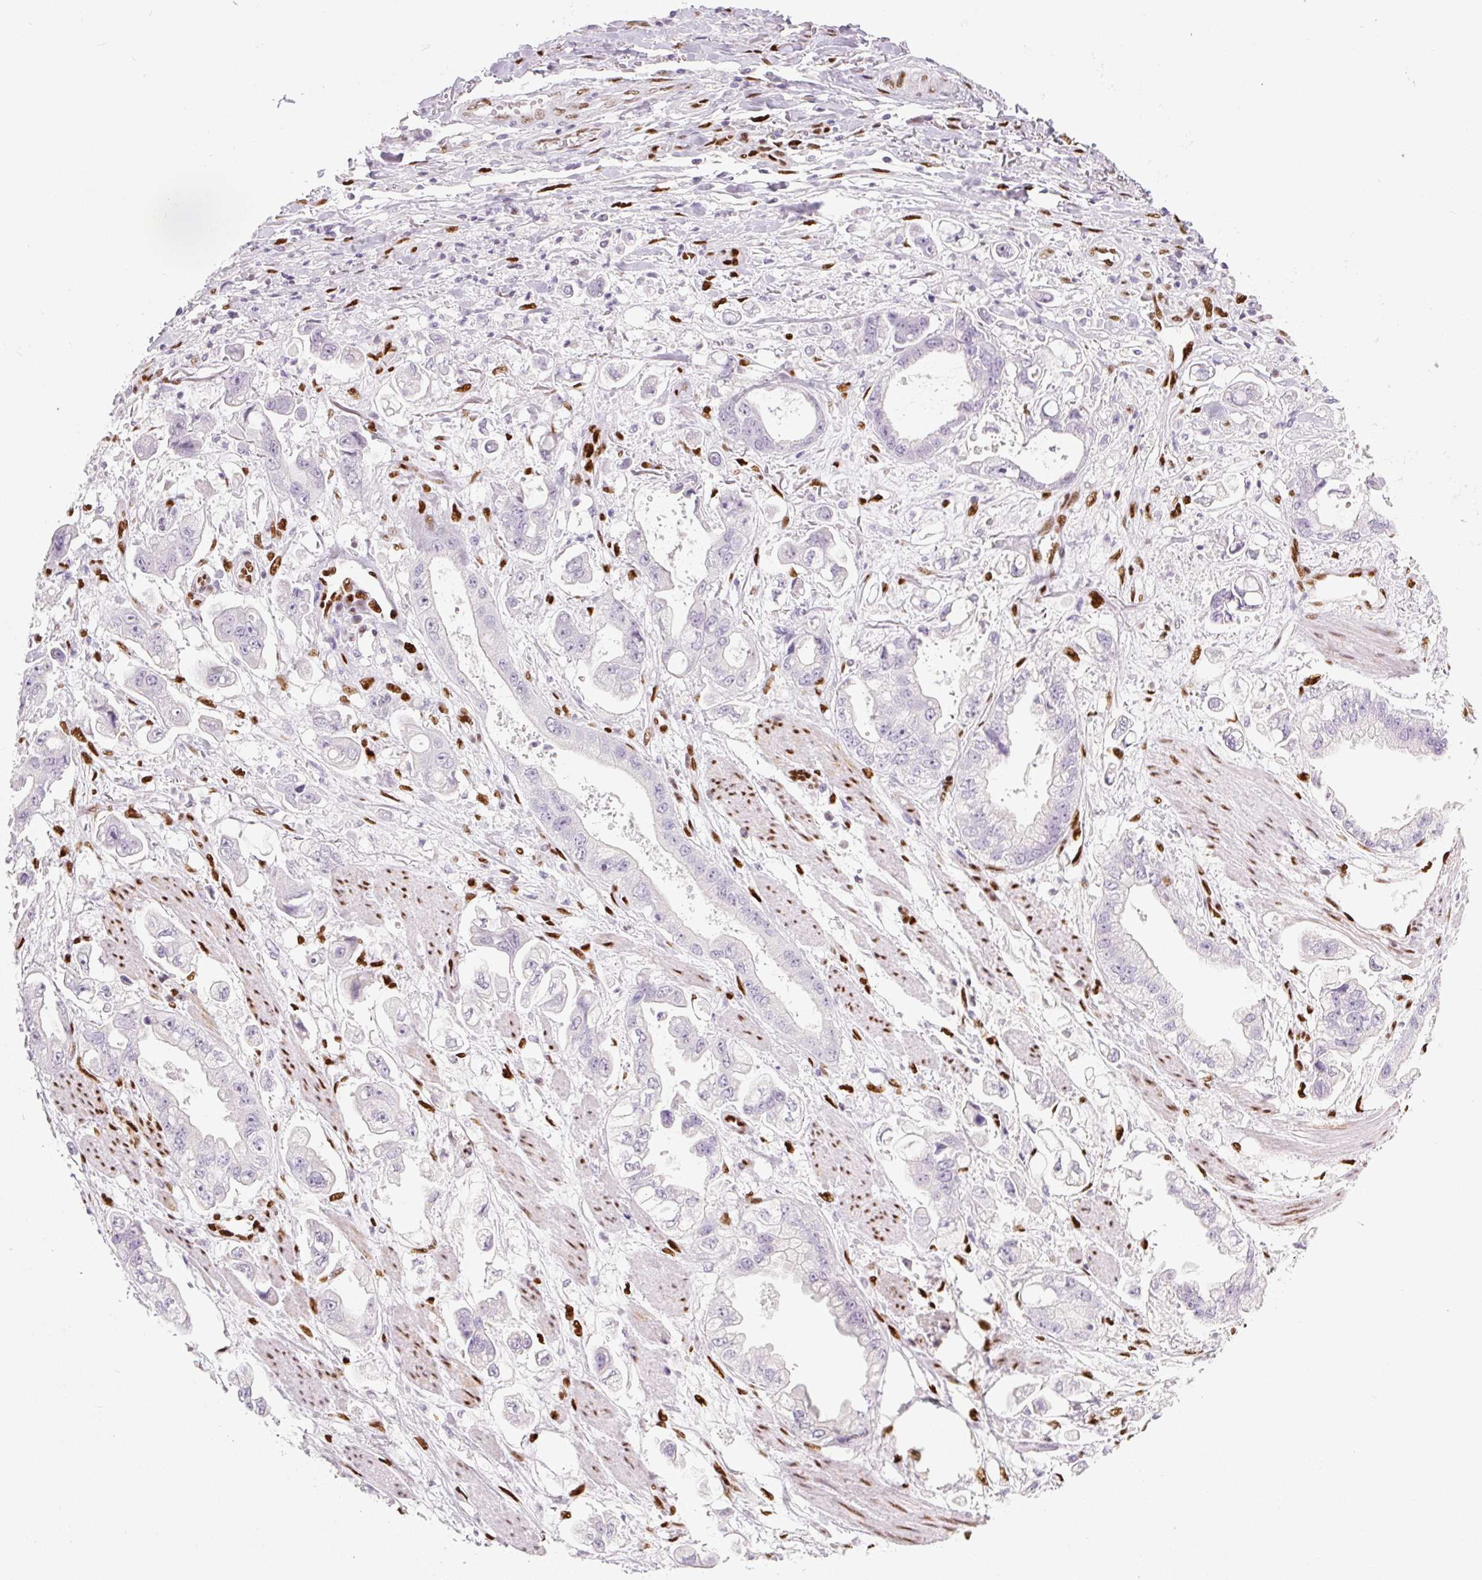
{"staining": {"intensity": "negative", "quantity": "none", "location": "none"}, "tissue": "stomach cancer", "cell_type": "Tumor cells", "image_type": "cancer", "snomed": [{"axis": "morphology", "description": "Adenocarcinoma, NOS"}, {"axis": "topography", "description": "Stomach"}], "caption": "DAB (3,3'-diaminobenzidine) immunohistochemical staining of human stomach adenocarcinoma reveals no significant staining in tumor cells.", "gene": "ZEB1", "patient": {"sex": "male", "age": 62}}